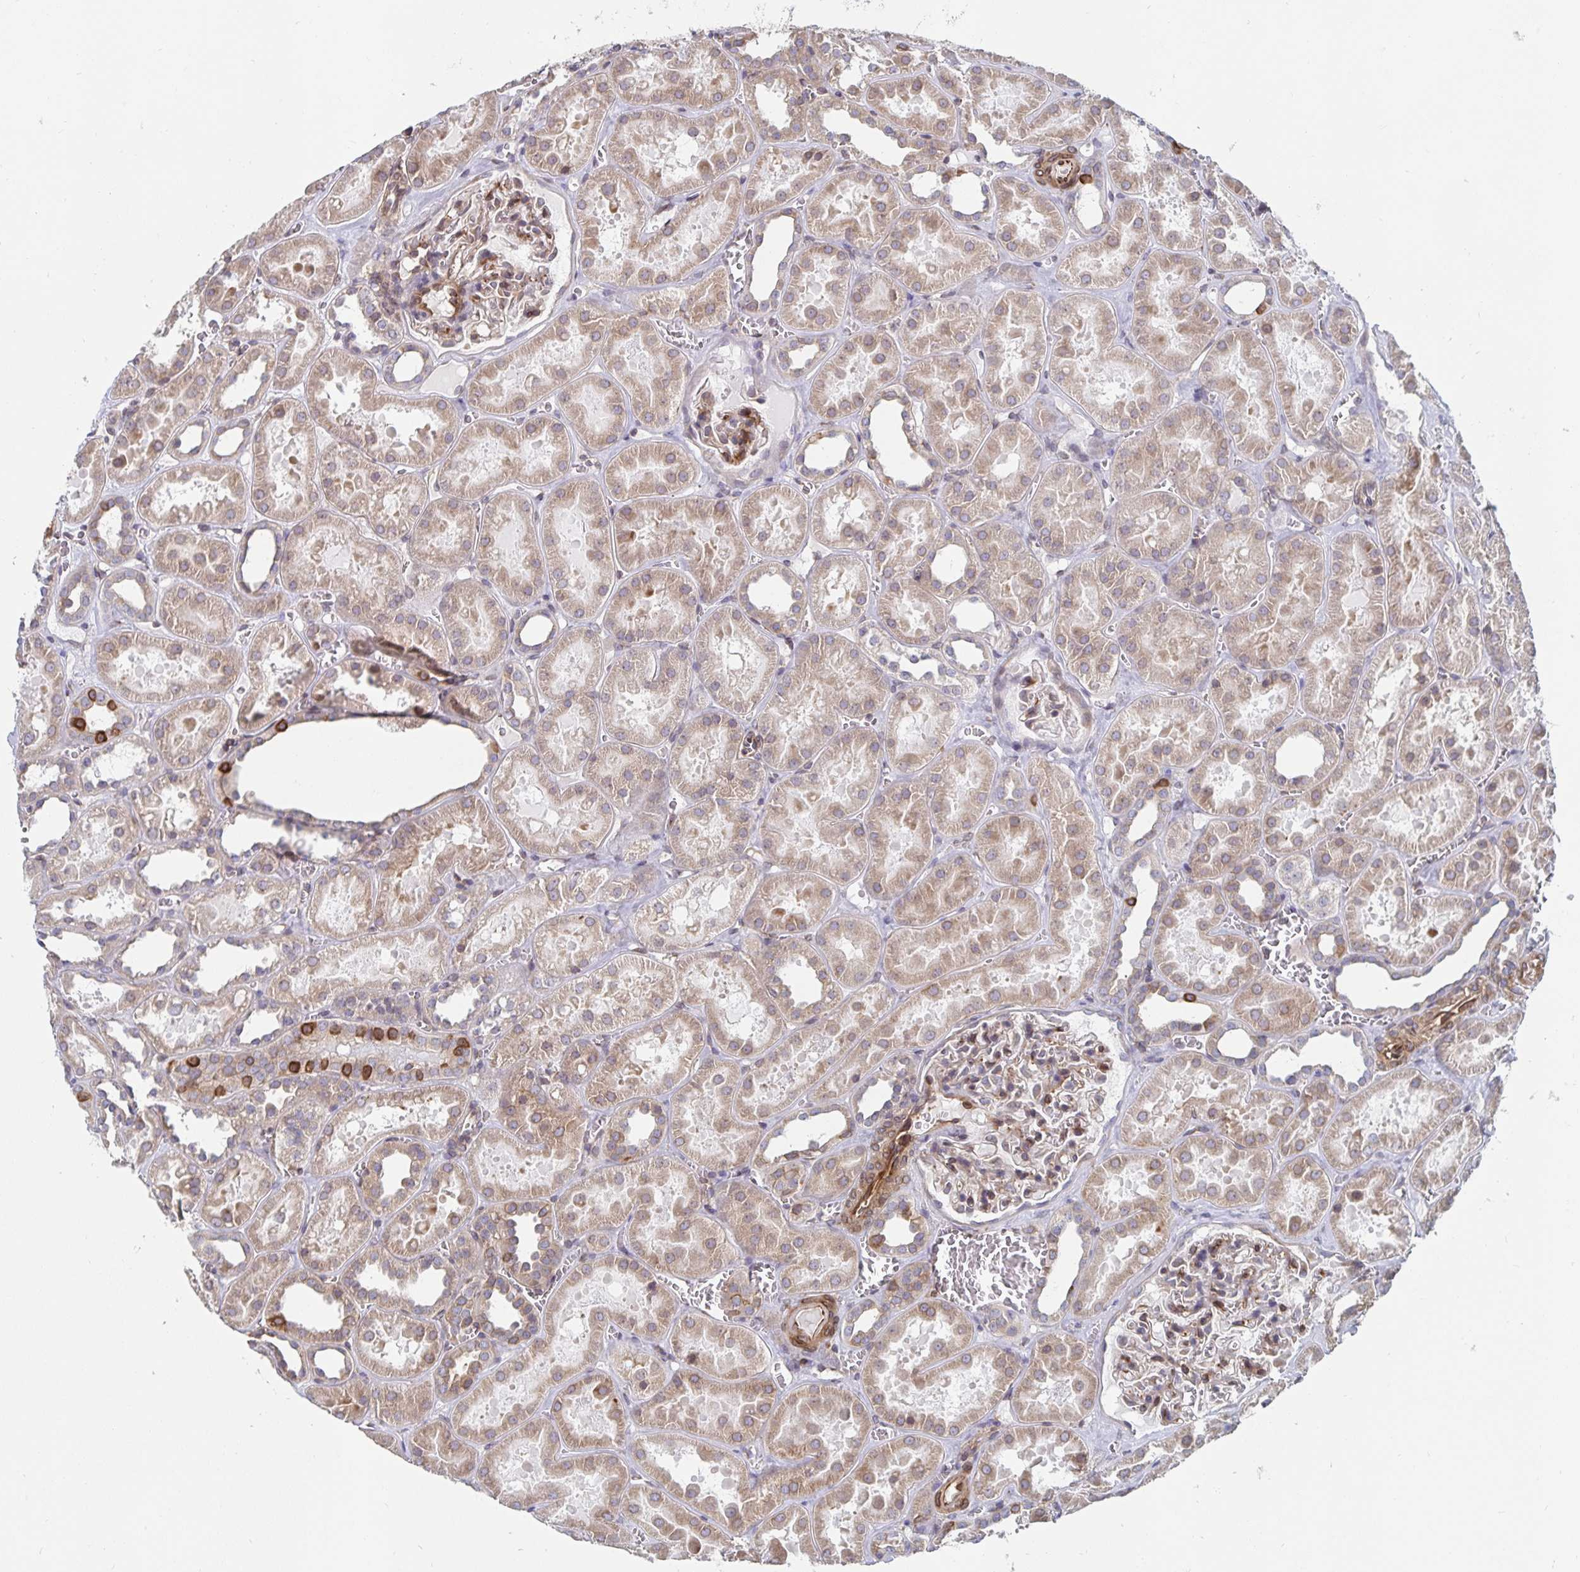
{"staining": {"intensity": "weak", "quantity": ">75%", "location": "cytoplasmic/membranous"}, "tissue": "kidney", "cell_type": "Cells in glomeruli", "image_type": "normal", "snomed": [{"axis": "morphology", "description": "Normal tissue, NOS"}, {"axis": "topography", "description": "Kidney"}], "caption": "Protein analysis of benign kidney shows weak cytoplasmic/membranous staining in approximately >75% of cells in glomeruli. (IHC, brightfield microscopy, high magnification).", "gene": "BCAP29", "patient": {"sex": "female", "age": 41}}